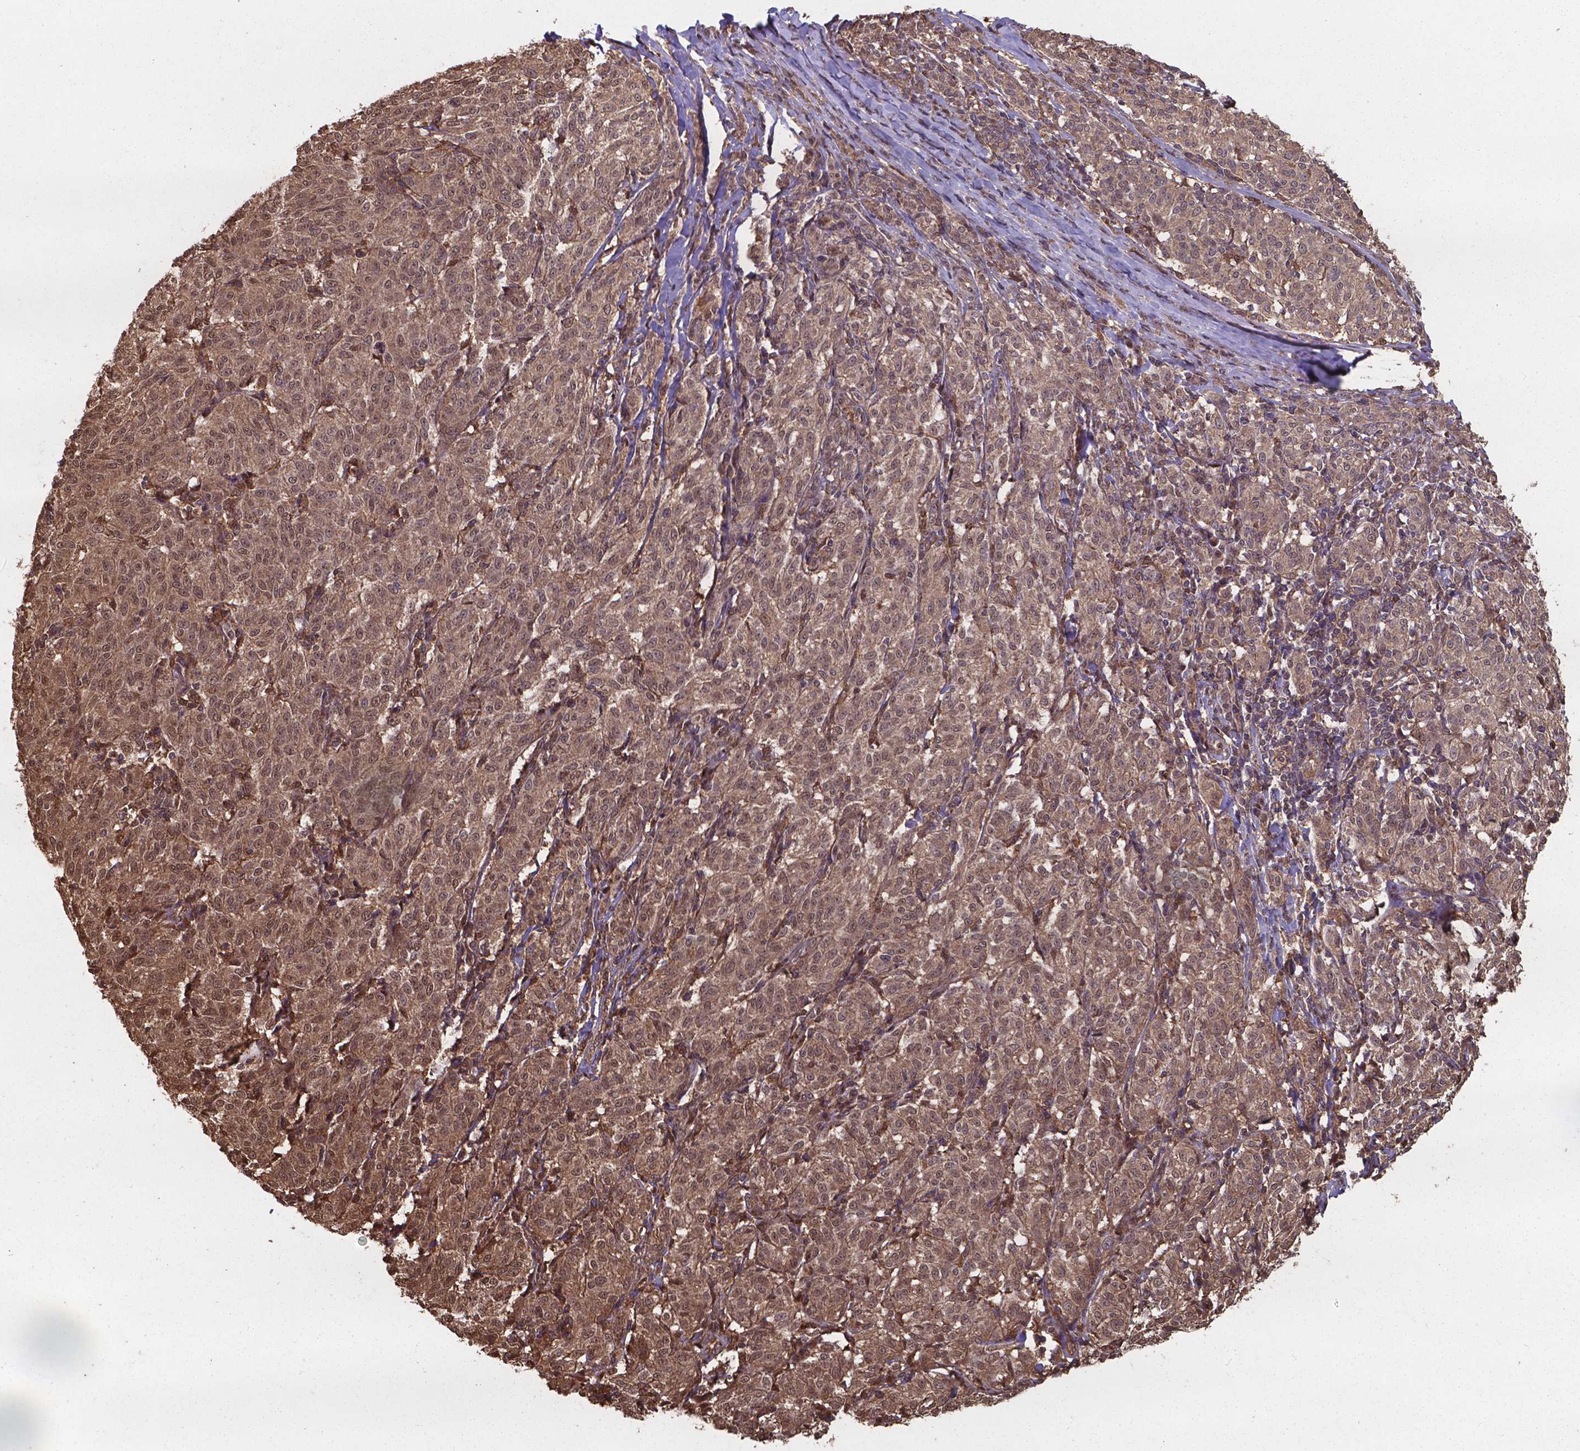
{"staining": {"intensity": "moderate", "quantity": ">75%", "location": "cytoplasmic/membranous,nuclear"}, "tissue": "melanoma", "cell_type": "Tumor cells", "image_type": "cancer", "snomed": [{"axis": "morphology", "description": "Malignant melanoma, NOS"}, {"axis": "topography", "description": "Skin"}], "caption": "Human malignant melanoma stained for a protein (brown) shows moderate cytoplasmic/membranous and nuclear positive expression in approximately >75% of tumor cells.", "gene": "CHP2", "patient": {"sex": "female", "age": 72}}